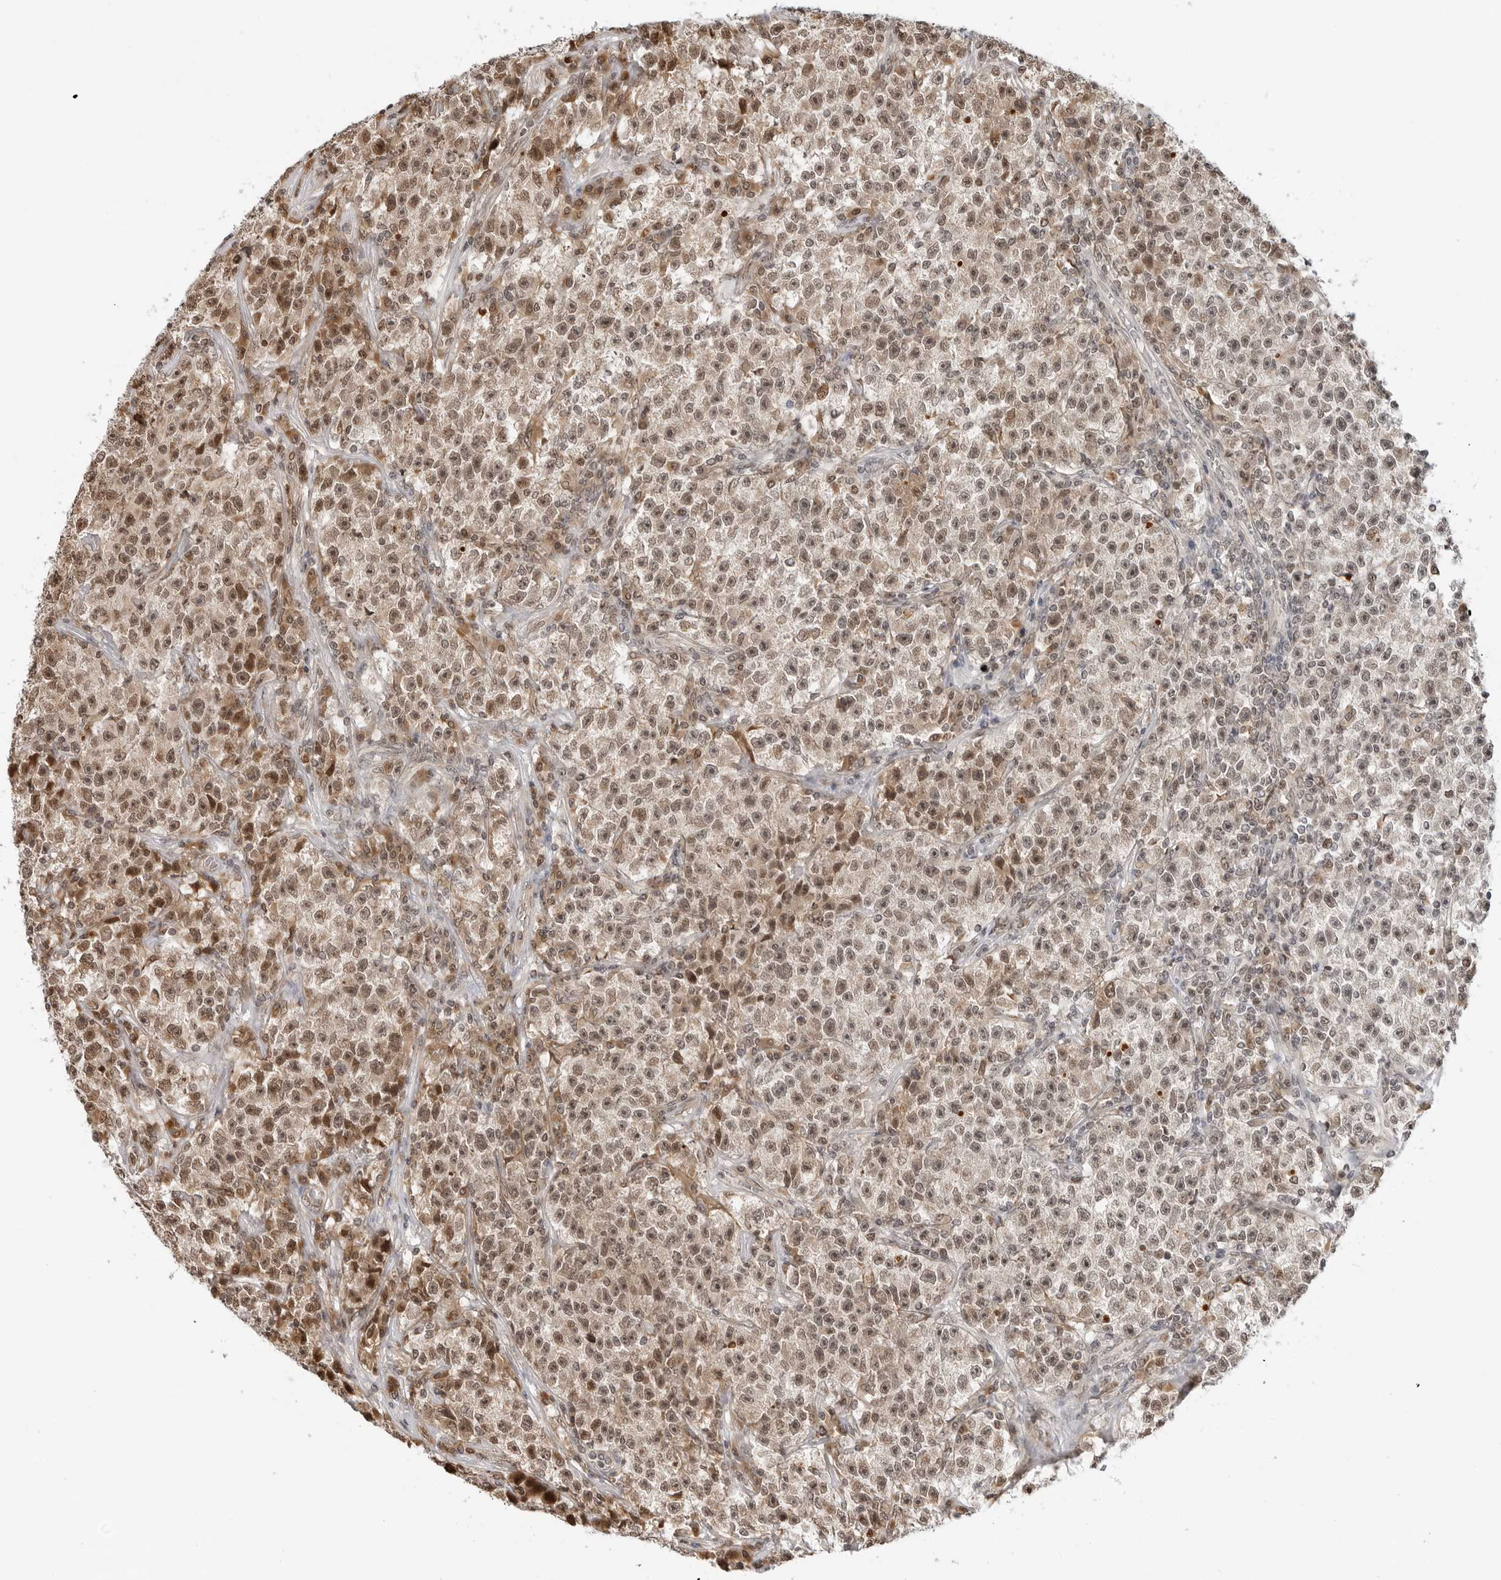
{"staining": {"intensity": "moderate", "quantity": ">75%", "location": "nuclear"}, "tissue": "testis cancer", "cell_type": "Tumor cells", "image_type": "cancer", "snomed": [{"axis": "morphology", "description": "Seminoma, NOS"}, {"axis": "topography", "description": "Testis"}], "caption": "Tumor cells show medium levels of moderate nuclear positivity in about >75% of cells in testis cancer.", "gene": "TIPRL", "patient": {"sex": "male", "age": 22}}